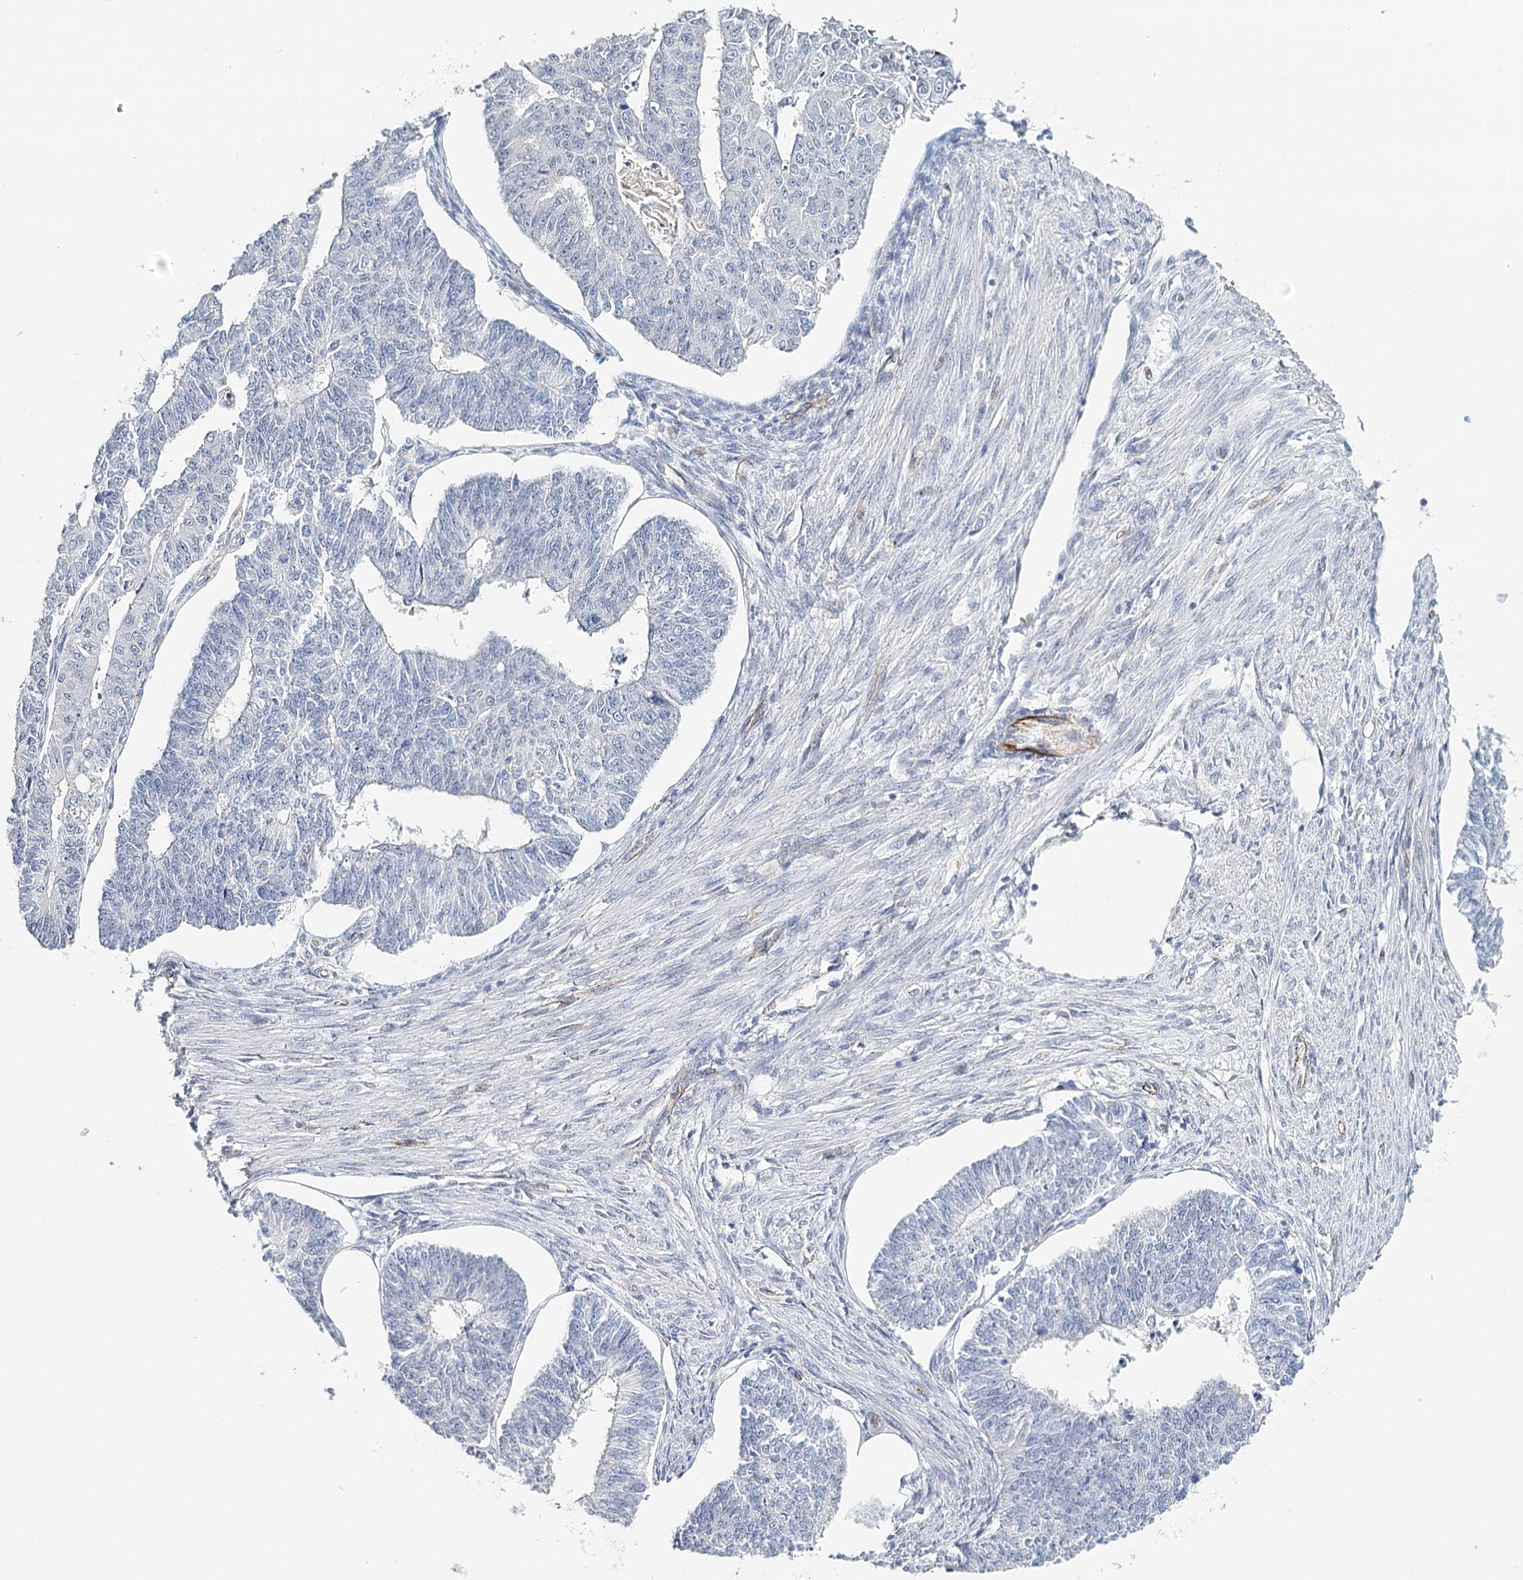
{"staining": {"intensity": "negative", "quantity": "none", "location": "none"}, "tissue": "endometrial cancer", "cell_type": "Tumor cells", "image_type": "cancer", "snomed": [{"axis": "morphology", "description": "Adenocarcinoma, NOS"}, {"axis": "topography", "description": "Endometrium"}], "caption": "Immunohistochemistry of endometrial cancer displays no positivity in tumor cells. (DAB (3,3'-diaminobenzidine) immunohistochemistry with hematoxylin counter stain).", "gene": "SYNPO", "patient": {"sex": "female", "age": 32}}